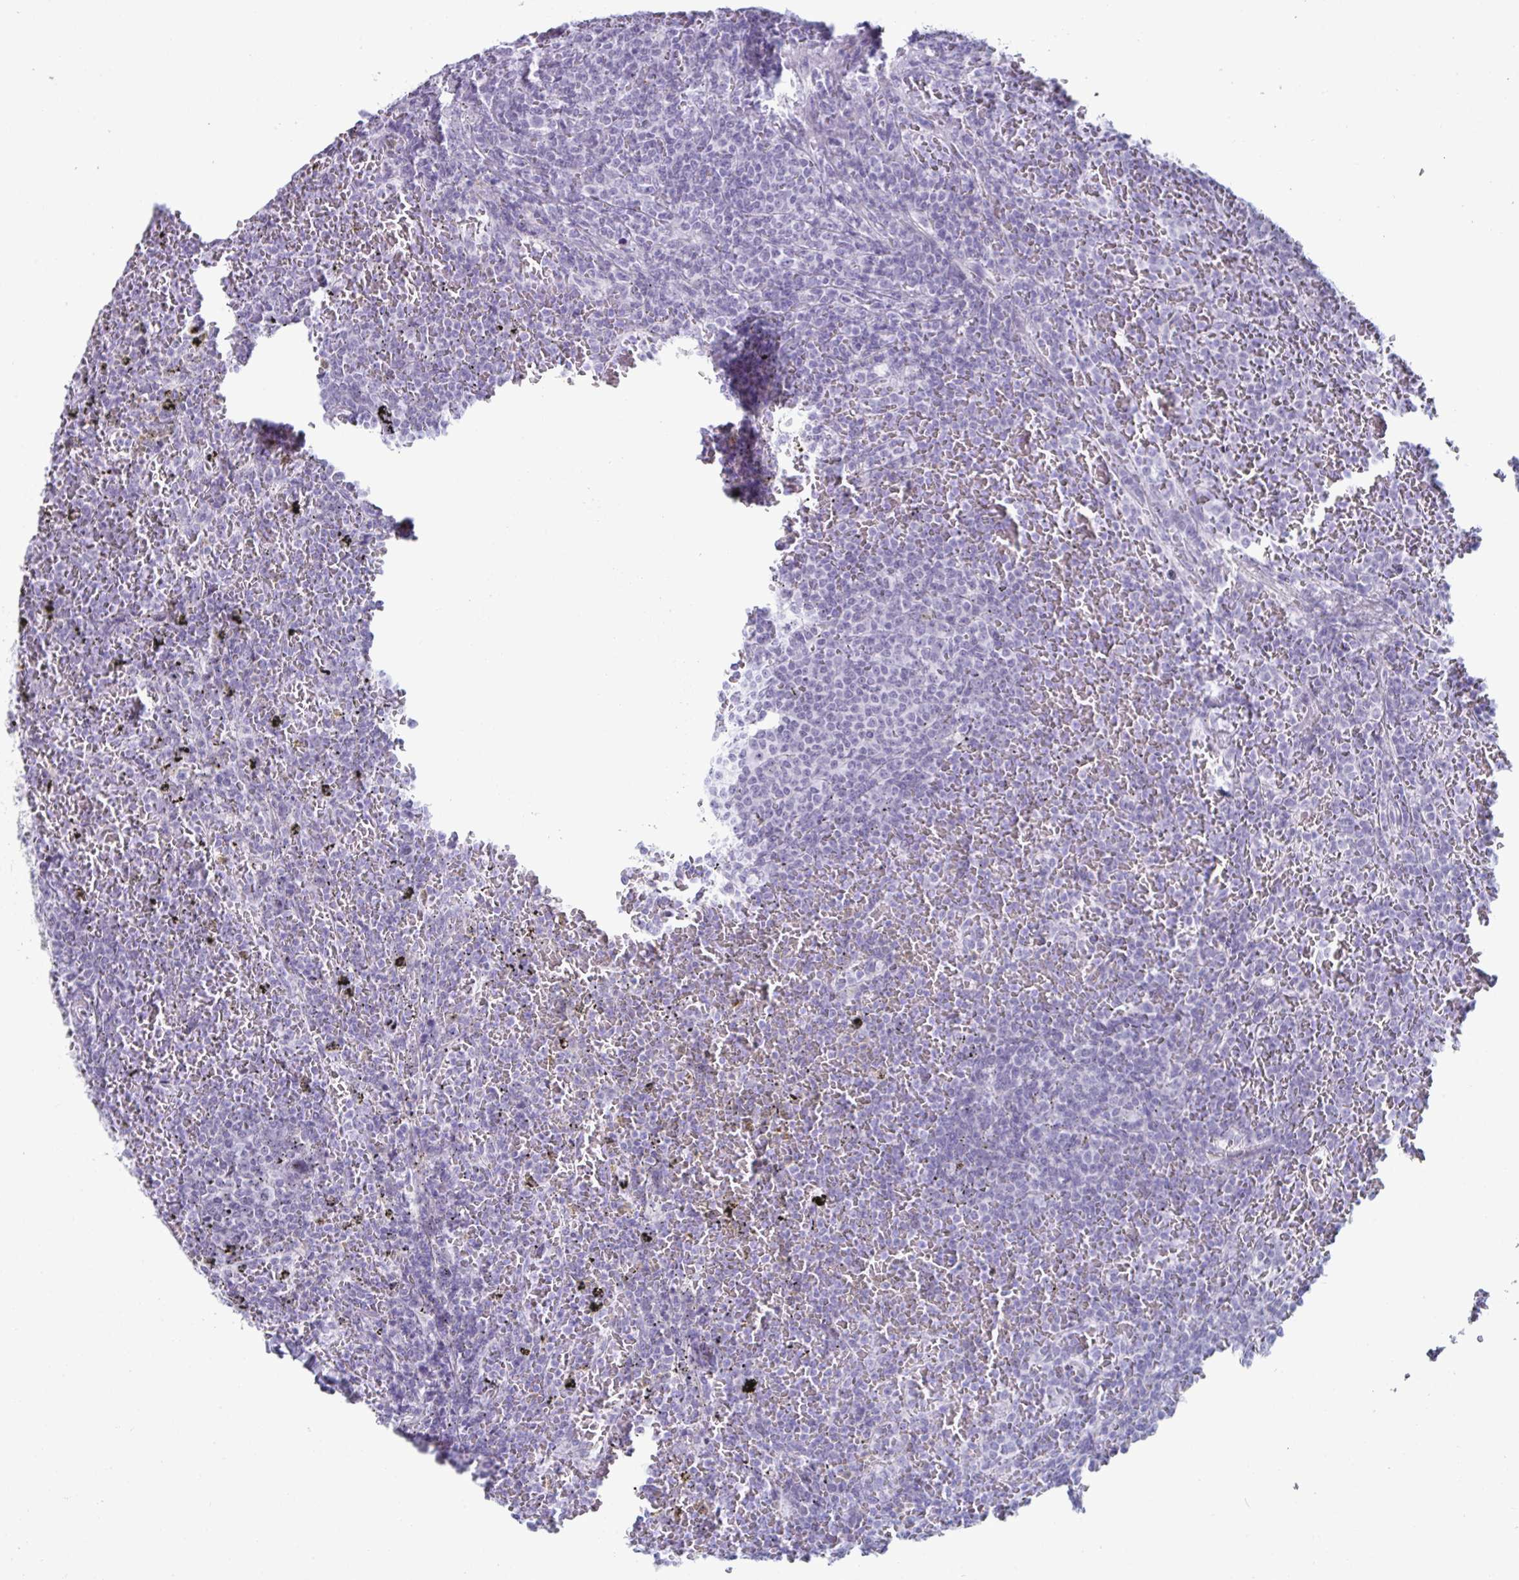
{"staining": {"intensity": "negative", "quantity": "none", "location": "none"}, "tissue": "lymphoma", "cell_type": "Tumor cells", "image_type": "cancer", "snomed": [{"axis": "morphology", "description": "Malignant lymphoma, non-Hodgkin's type, Low grade"}, {"axis": "topography", "description": "Spleen"}], "caption": "Tumor cells are negative for protein expression in human lymphoma.", "gene": "VSIG10L", "patient": {"sex": "female", "age": 77}}